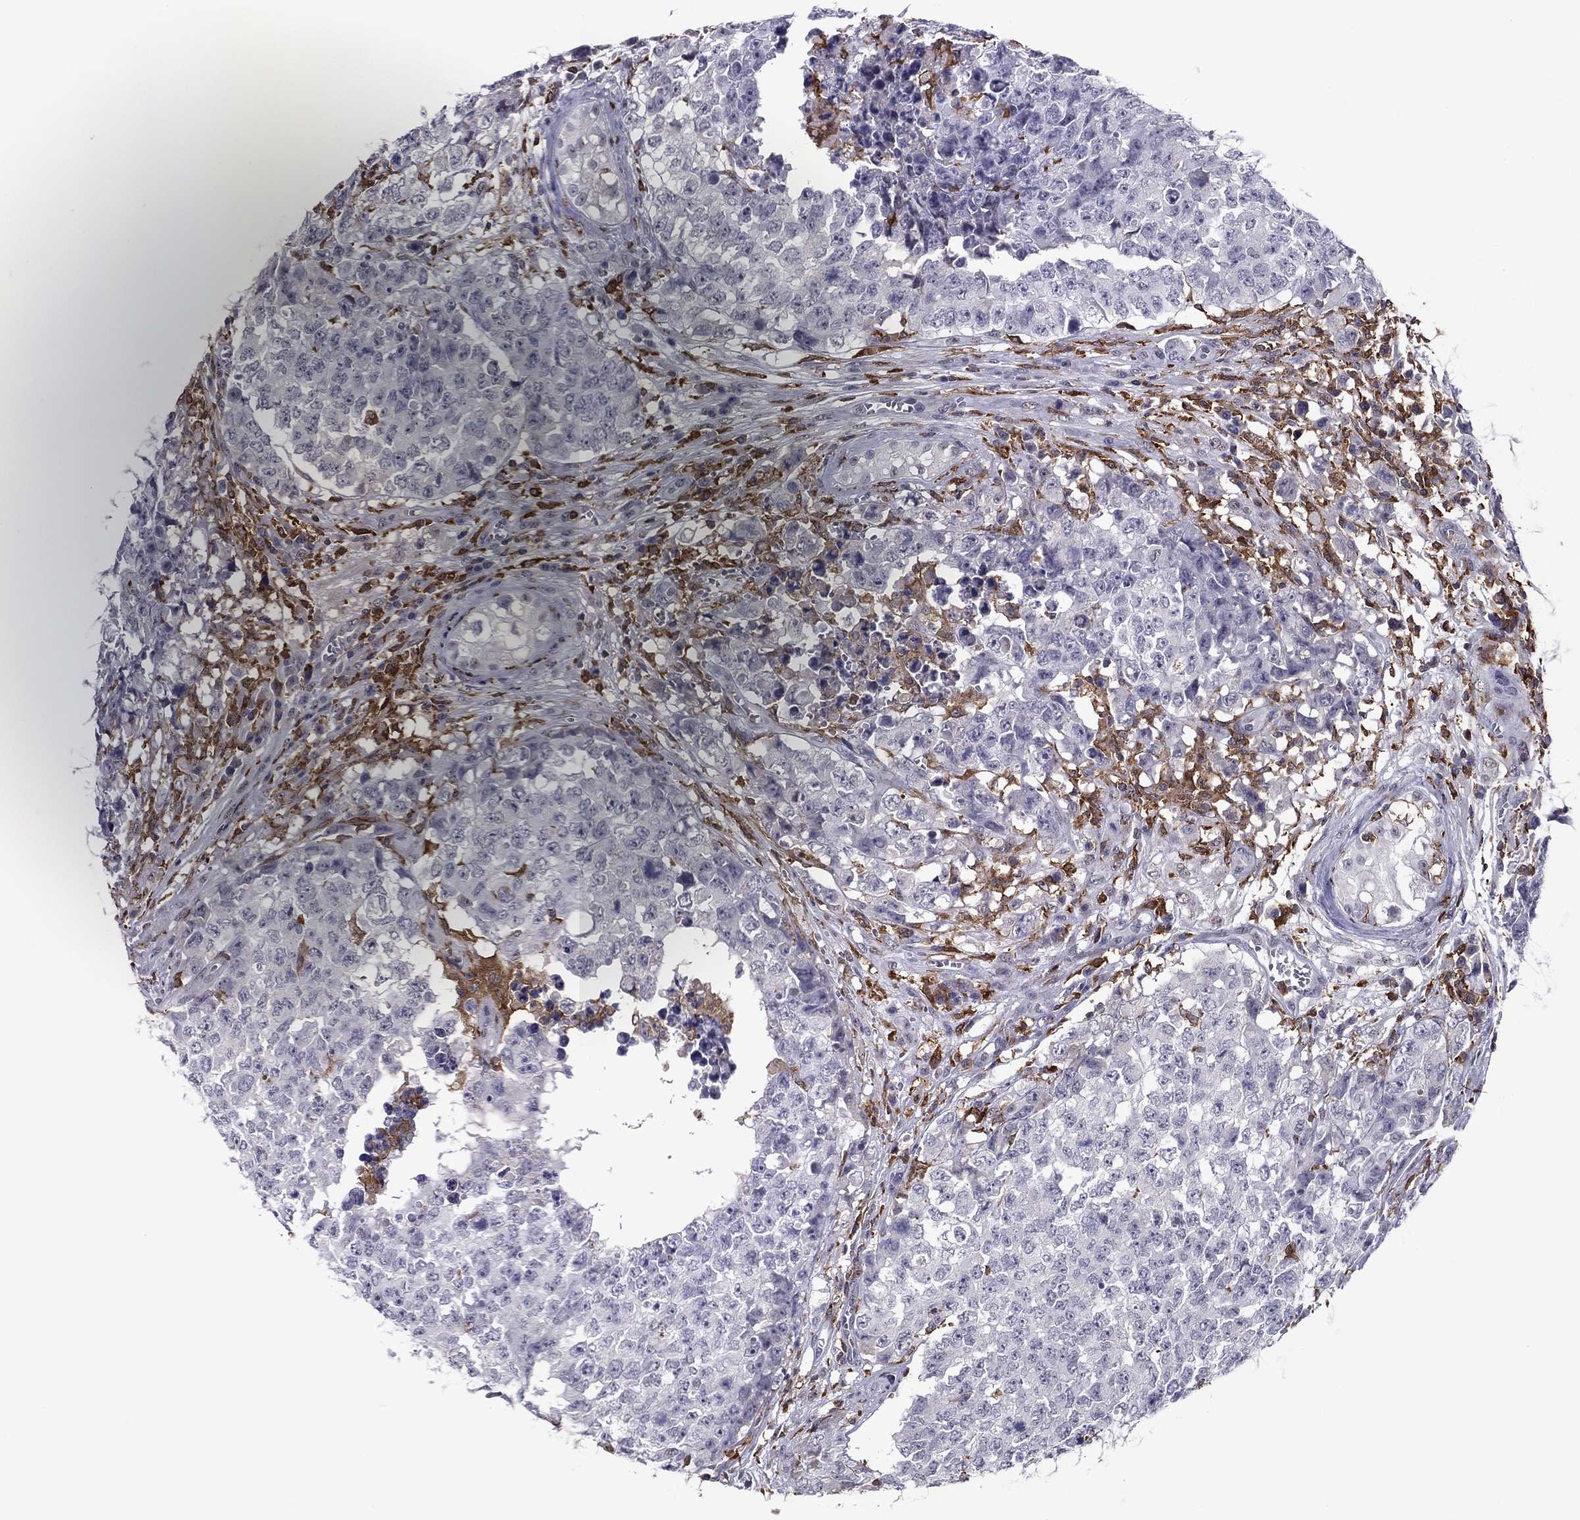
{"staining": {"intensity": "negative", "quantity": "none", "location": "none"}, "tissue": "testis cancer", "cell_type": "Tumor cells", "image_type": "cancer", "snomed": [{"axis": "morphology", "description": "Carcinoma, Embryonal, NOS"}, {"axis": "topography", "description": "Testis"}], "caption": "Immunohistochemical staining of human embryonal carcinoma (testis) exhibits no significant expression in tumor cells.", "gene": "PLCB2", "patient": {"sex": "male", "age": 23}}